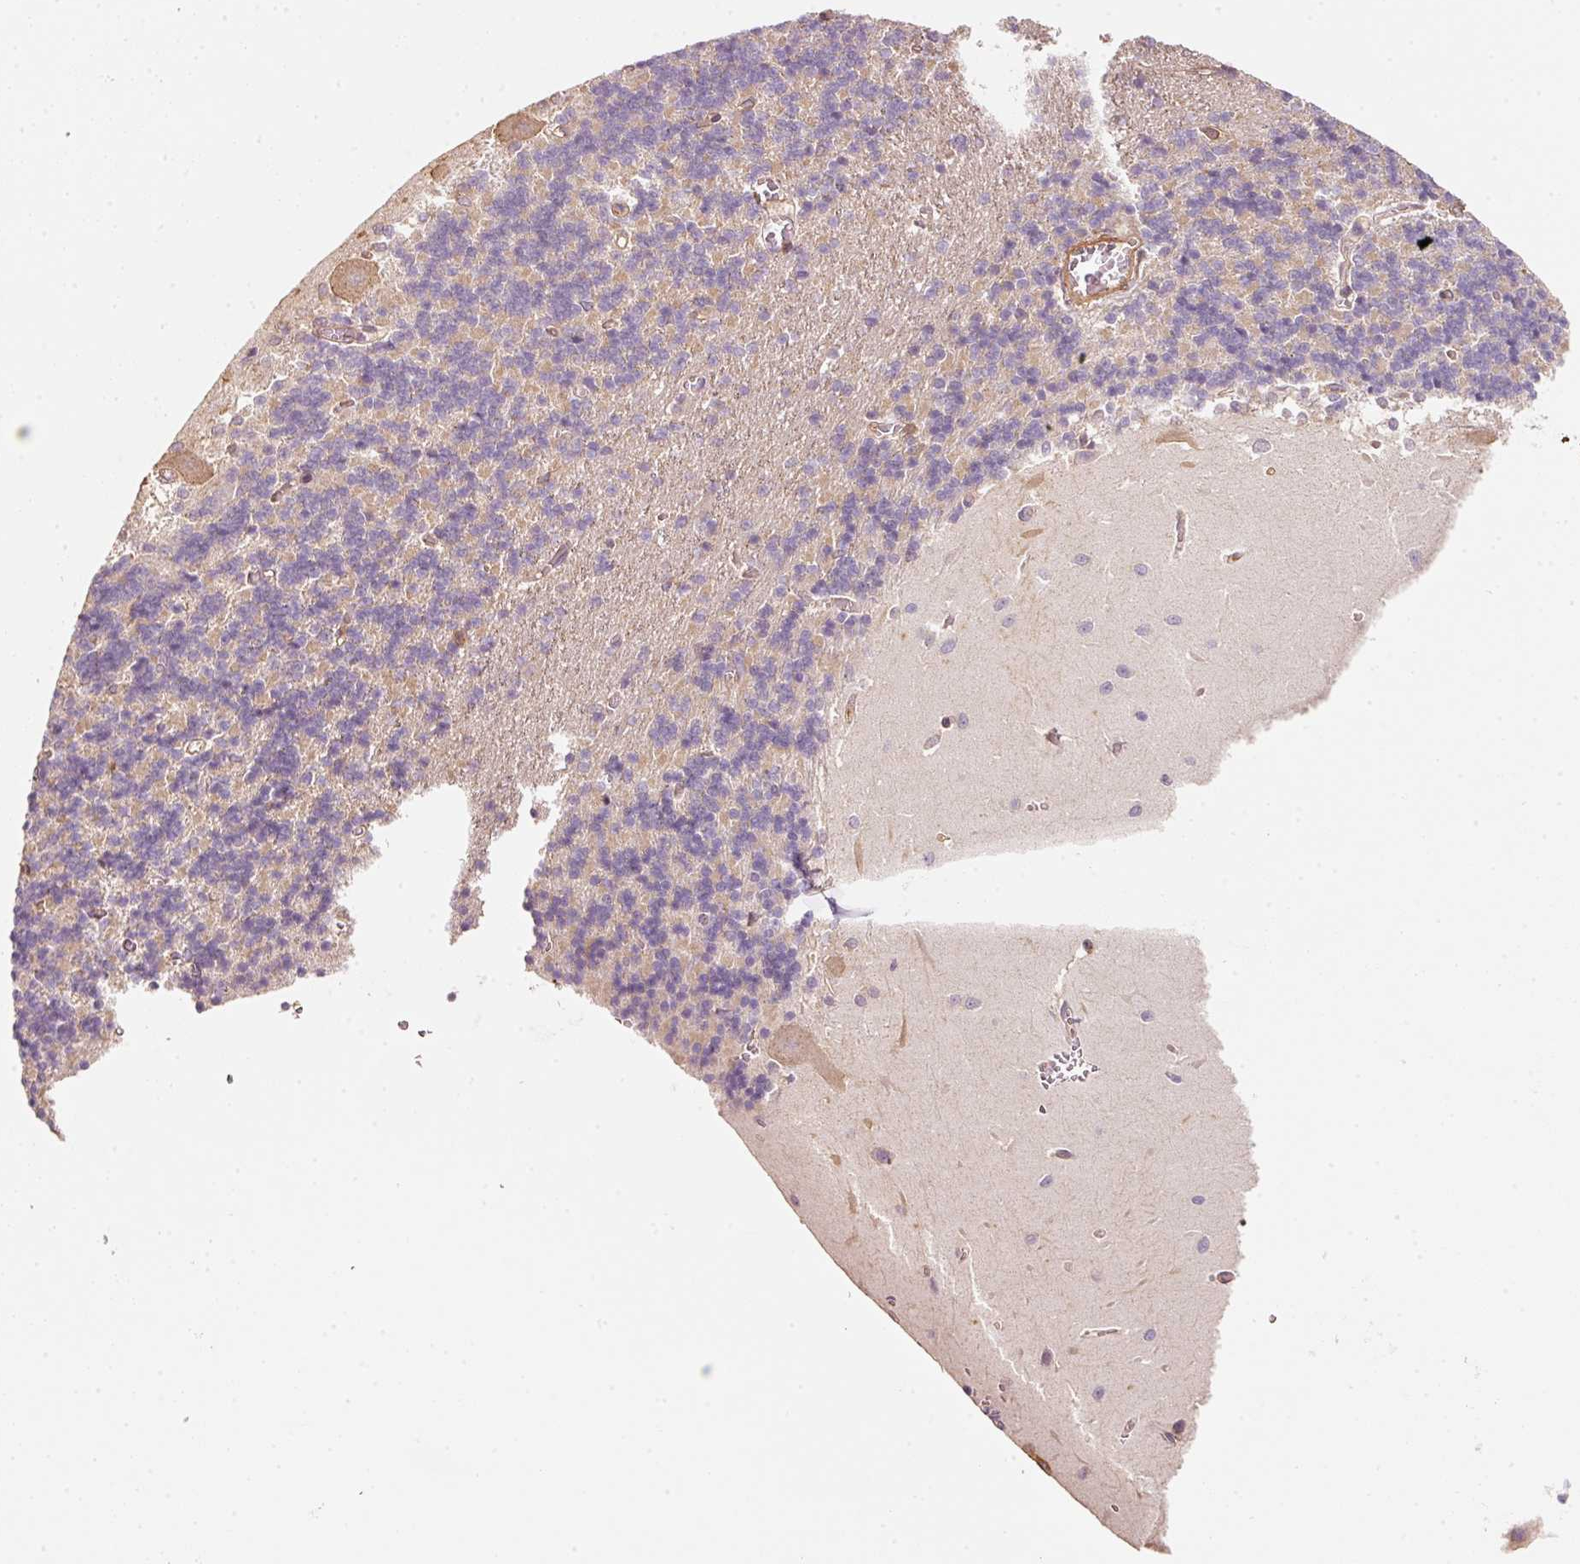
{"staining": {"intensity": "negative", "quantity": "none", "location": "none"}, "tissue": "cerebellum", "cell_type": "Cells in granular layer", "image_type": "normal", "snomed": [{"axis": "morphology", "description": "Normal tissue, NOS"}, {"axis": "topography", "description": "Cerebellum"}], "caption": "This image is of benign cerebellum stained with immunohistochemistry to label a protein in brown with the nuclei are counter-stained blue. There is no expression in cells in granular layer. (Brightfield microscopy of DAB immunohistochemistry at high magnification).", "gene": "CEP95", "patient": {"sex": "male", "age": 37}}